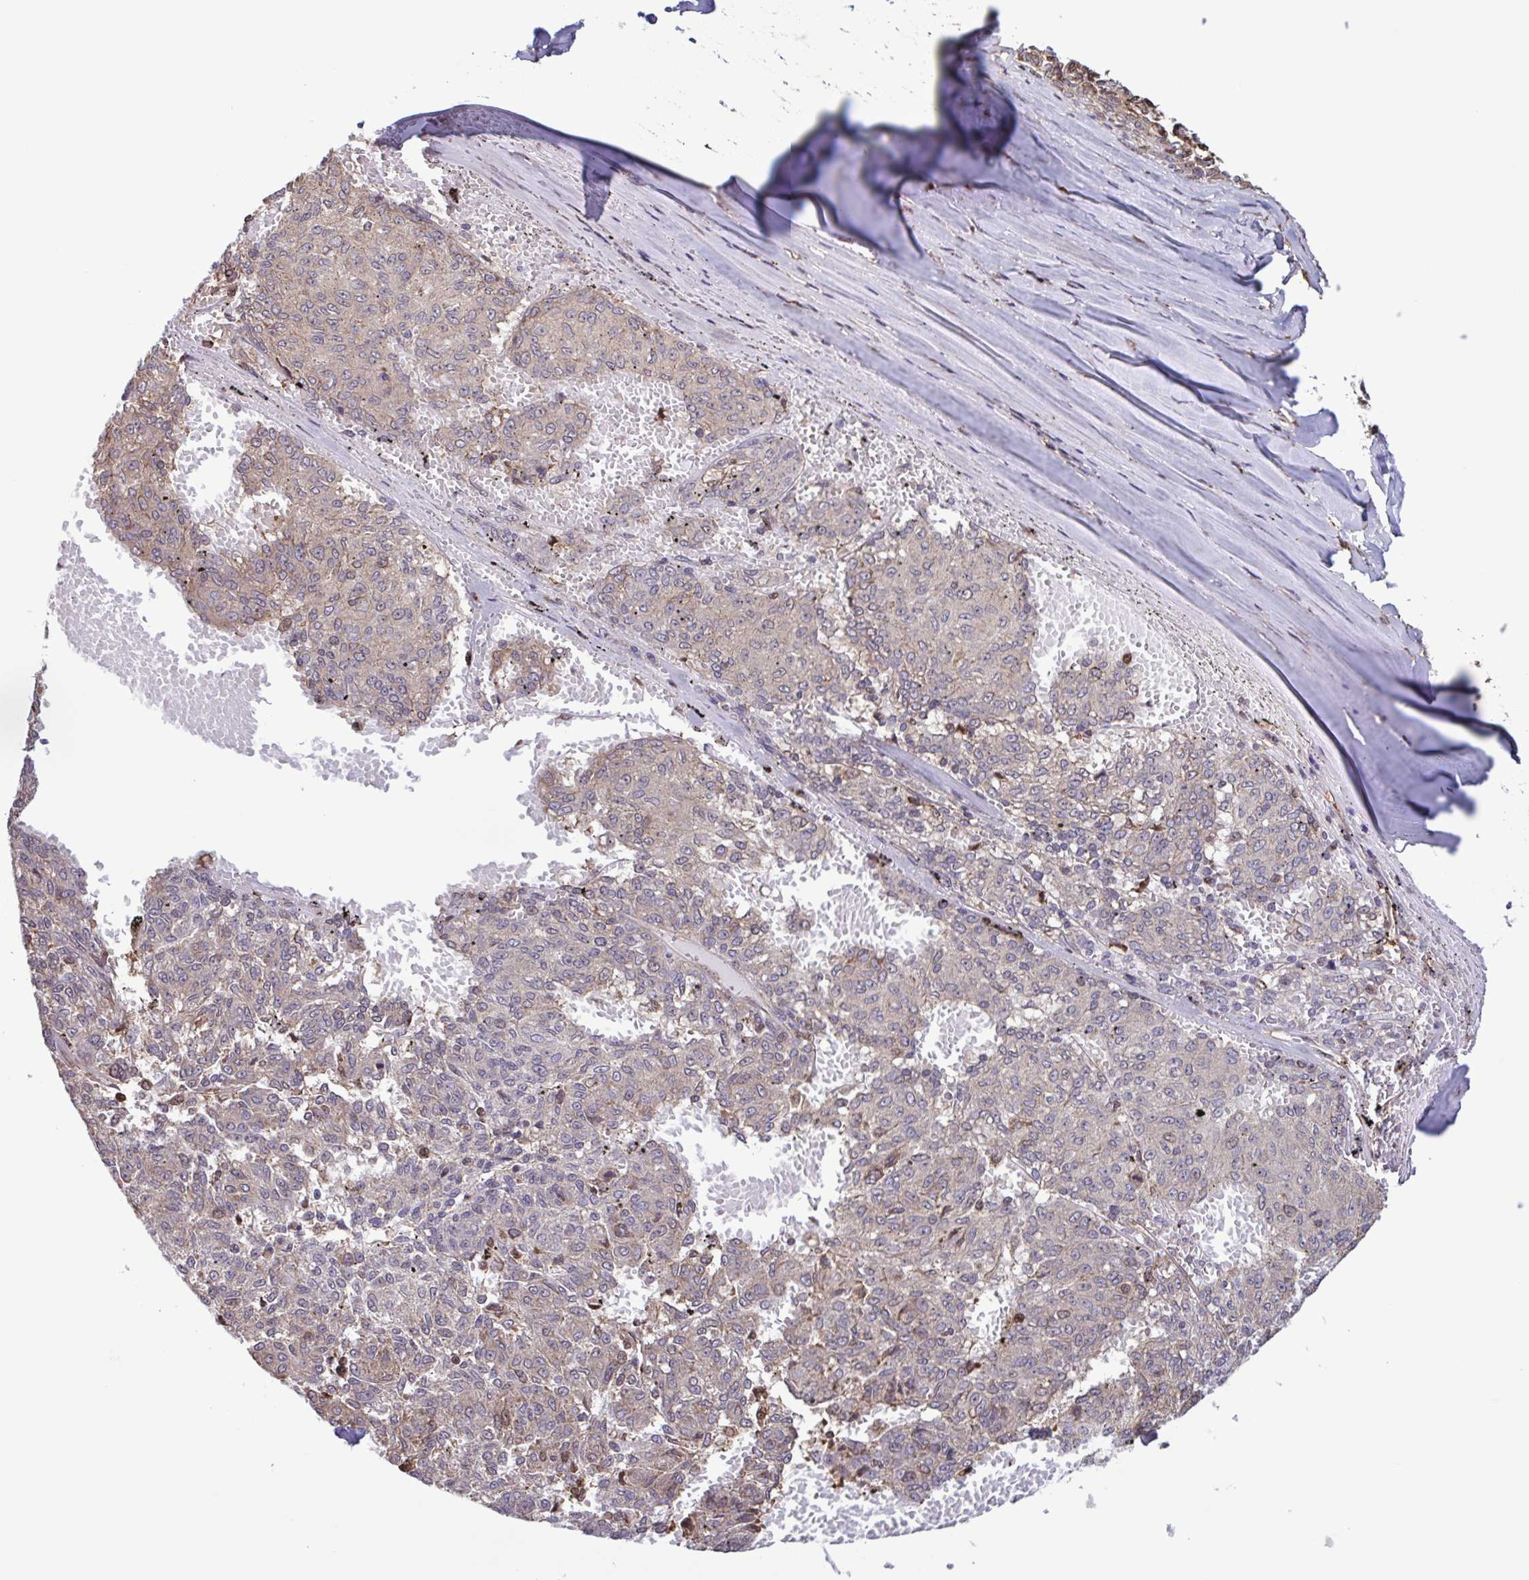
{"staining": {"intensity": "negative", "quantity": "none", "location": "none"}, "tissue": "melanoma", "cell_type": "Tumor cells", "image_type": "cancer", "snomed": [{"axis": "morphology", "description": "Malignant melanoma, NOS"}, {"axis": "topography", "description": "Skin"}], "caption": "High magnification brightfield microscopy of malignant melanoma stained with DAB (3,3'-diaminobenzidine) (brown) and counterstained with hematoxylin (blue): tumor cells show no significant expression.", "gene": "SEC63", "patient": {"sex": "female", "age": 72}}